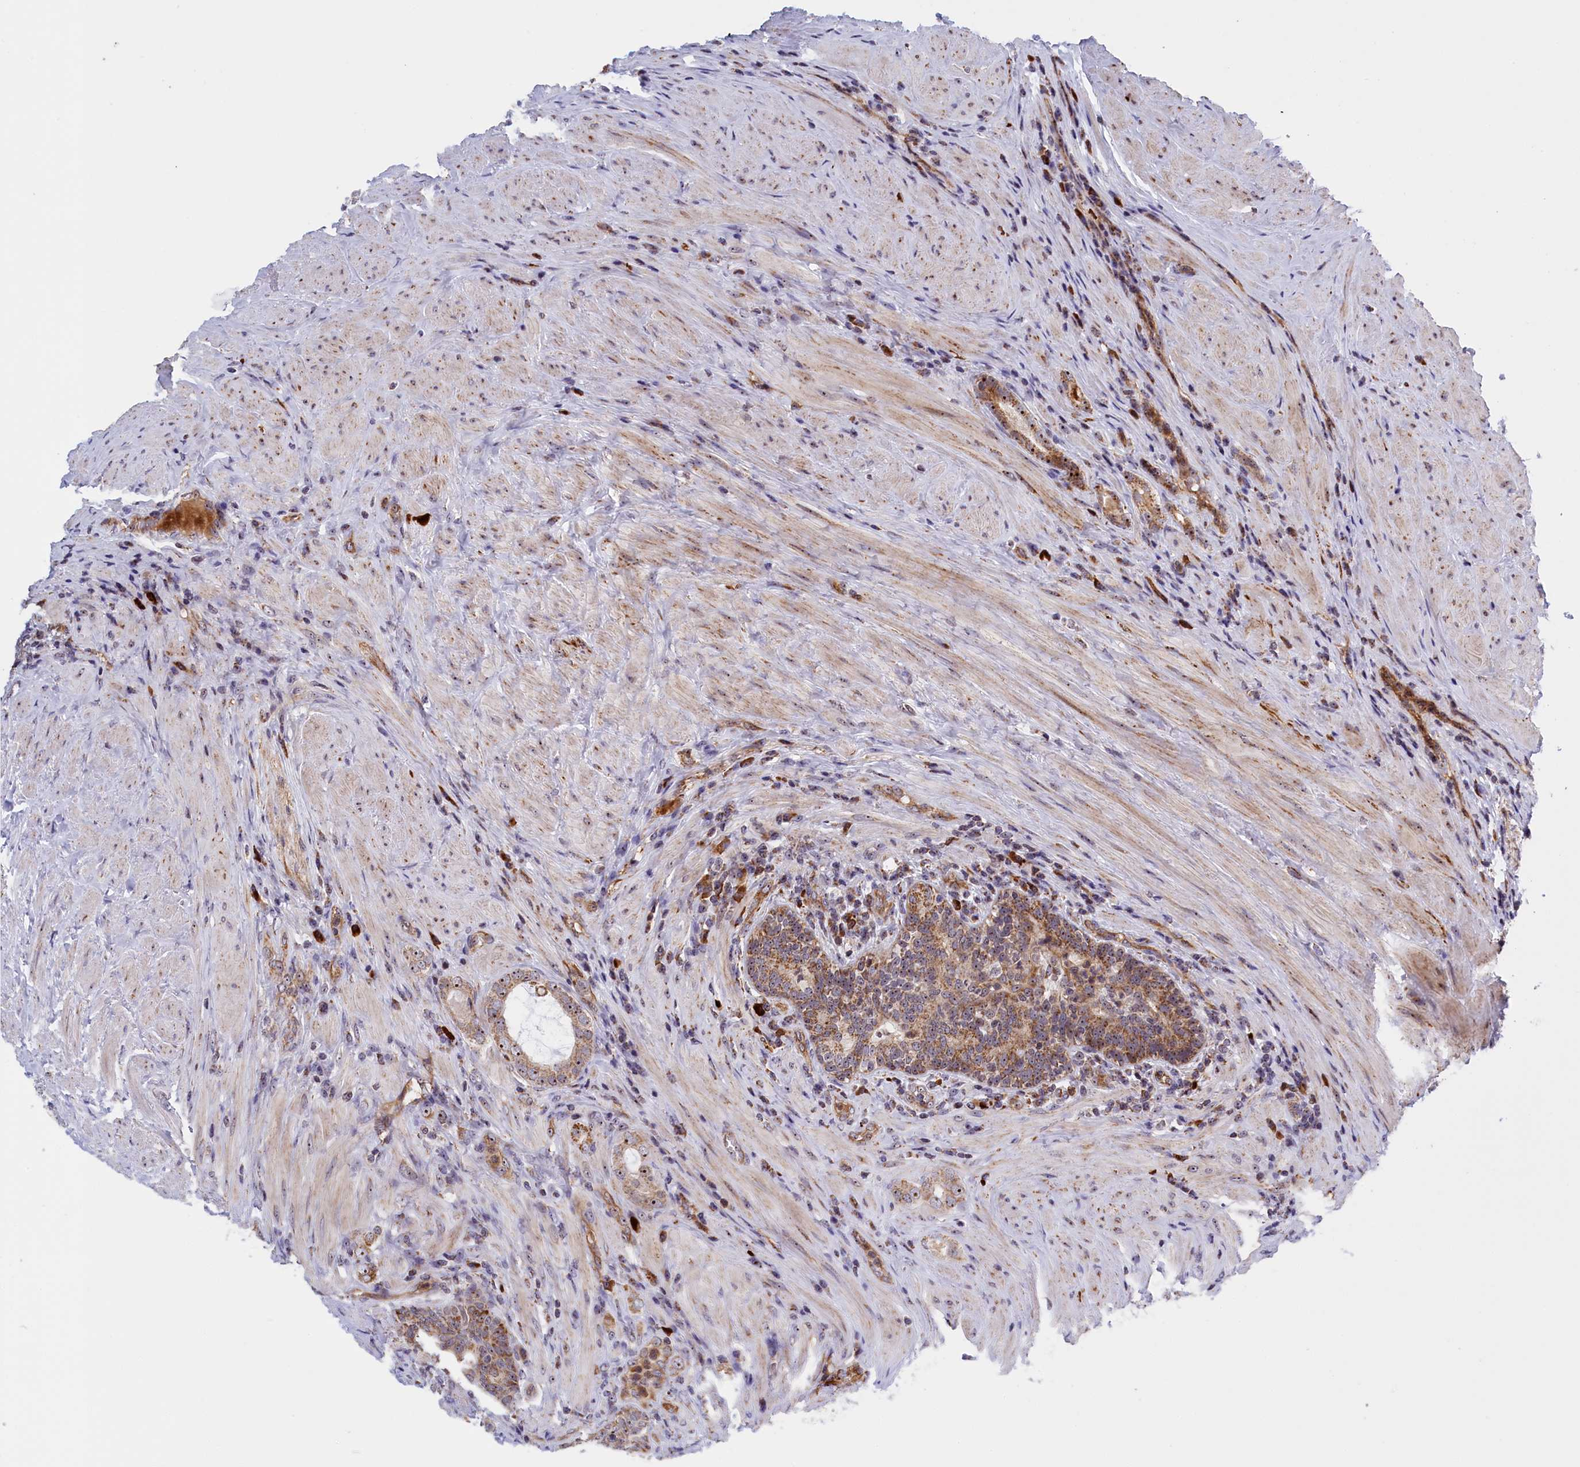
{"staining": {"intensity": "moderate", "quantity": ">75%", "location": "cytoplasmic/membranous,nuclear"}, "tissue": "prostate cancer", "cell_type": "Tumor cells", "image_type": "cancer", "snomed": [{"axis": "morphology", "description": "Adenocarcinoma, Low grade"}, {"axis": "topography", "description": "Prostate"}], "caption": "Prostate cancer stained with a protein marker demonstrates moderate staining in tumor cells.", "gene": "MPND", "patient": {"sex": "male", "age": 68}}